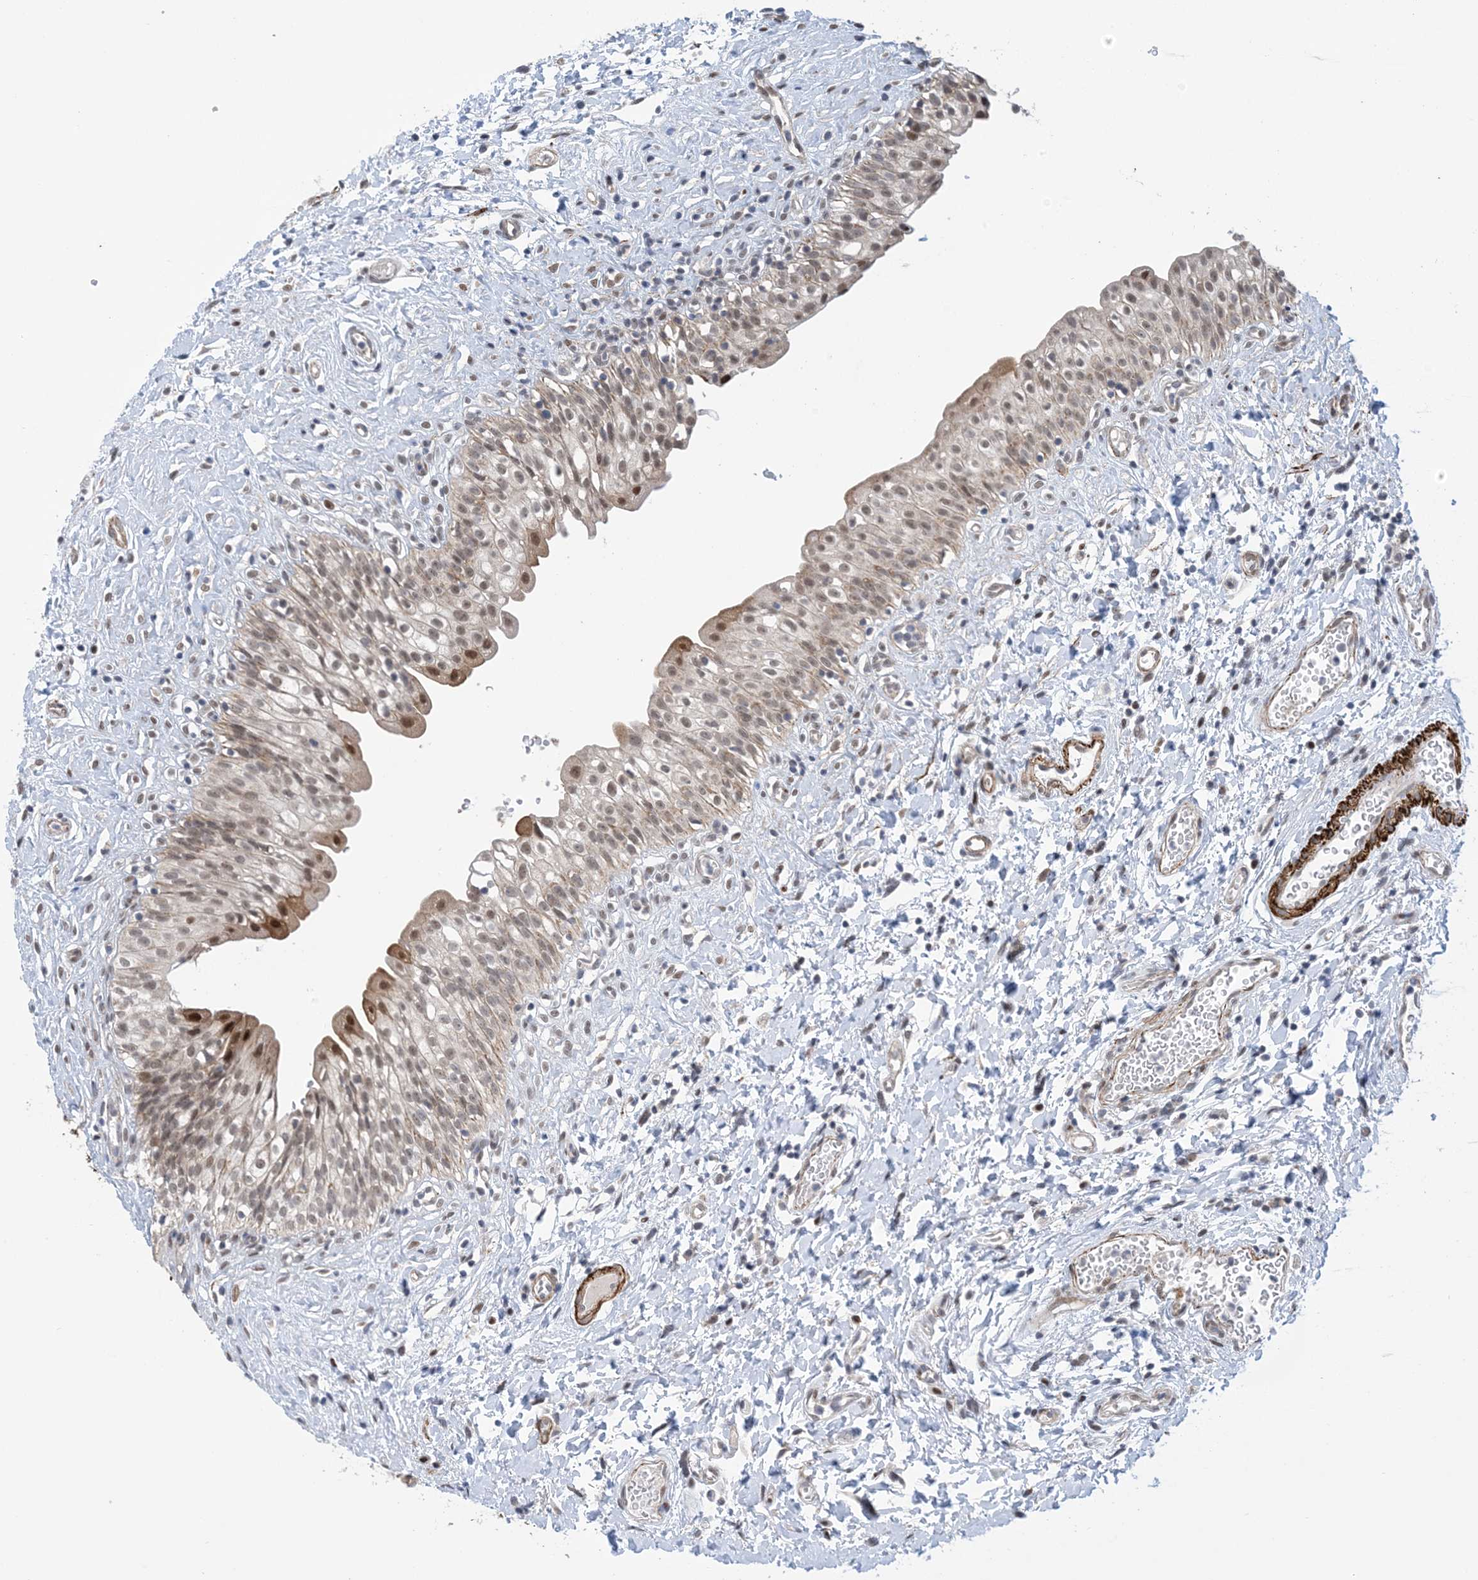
{"staining": {"intensity": "moderate", "quantity": "<25%", "location": "cytoplasmic/membranous,nuclear"}, "tissue": "urinary bladder", "cell_type": "Urothelial cells", "image_type": "normal", "snomed": [{"axis": "morphology", "description": "Normal tissue, NOS"}, {"axis": "topography", "description": "Urinary bladder"}], "caption": "A low amount of moderate cytoplasmic/membranous,nuclear positivity is seen in approximately <25% of urothelial cells in benign urinary bladder. (IHC, brightfield microscopy, high magnification).", "gene": "ZNF8", "patient": {"sex": "male", "age": 51}}